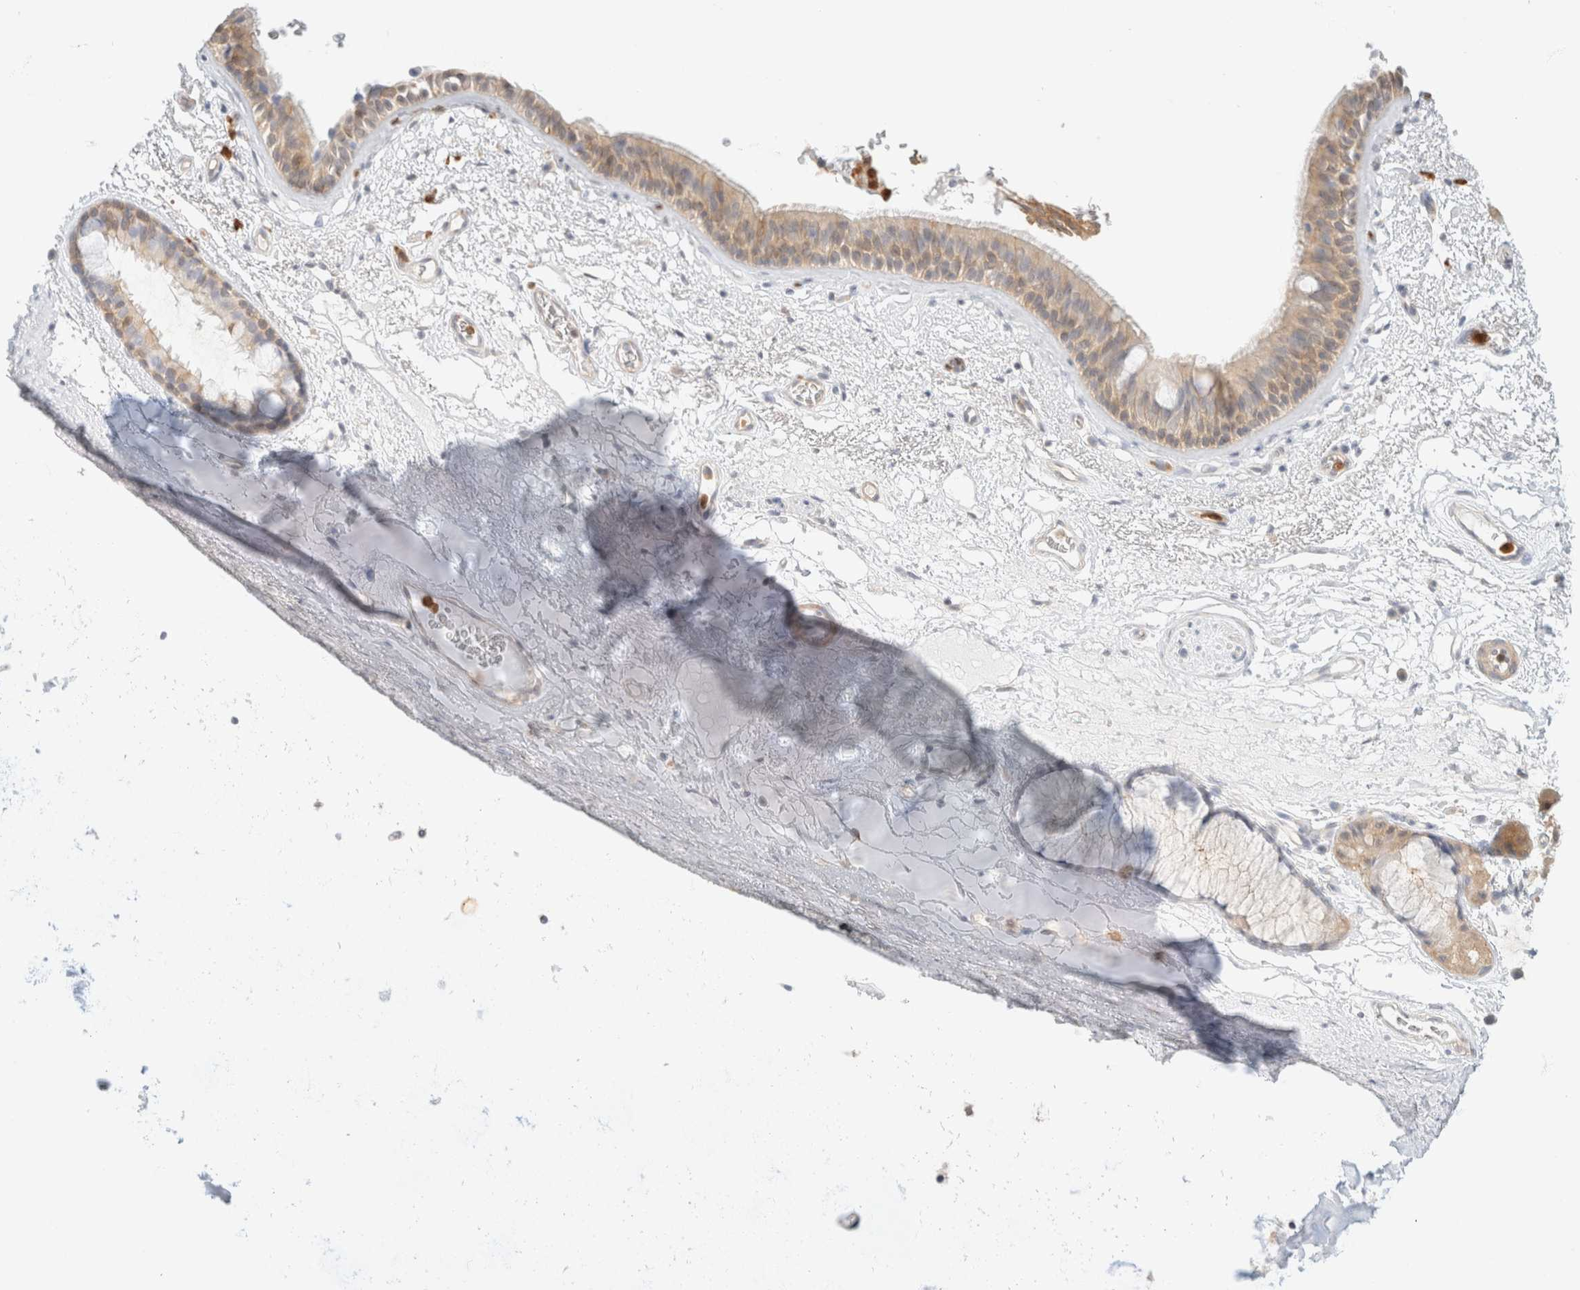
{"staining": {"intensity": "weak", "quantity": ">75%", "location": "cytoplasmic/membranous"}, "tissue": "bronchus", "cell_type": "Respiratory epithelial cells", "image_type": "normal", "snomed": [{"axis": "morphology", "description": "Normal tissue, NOS"}, {"axis": "topography", "description": "Cartilage tissue"}], "caption": "The micrograph exhibits immunohistochemical staining of benign bronchus. There is weak cytoplasmic/membranous staining is appreciated in about >75% of respiratory epithelial cells.", "gene": "GPI", "patient": {"sex": "female", "age": 63}}